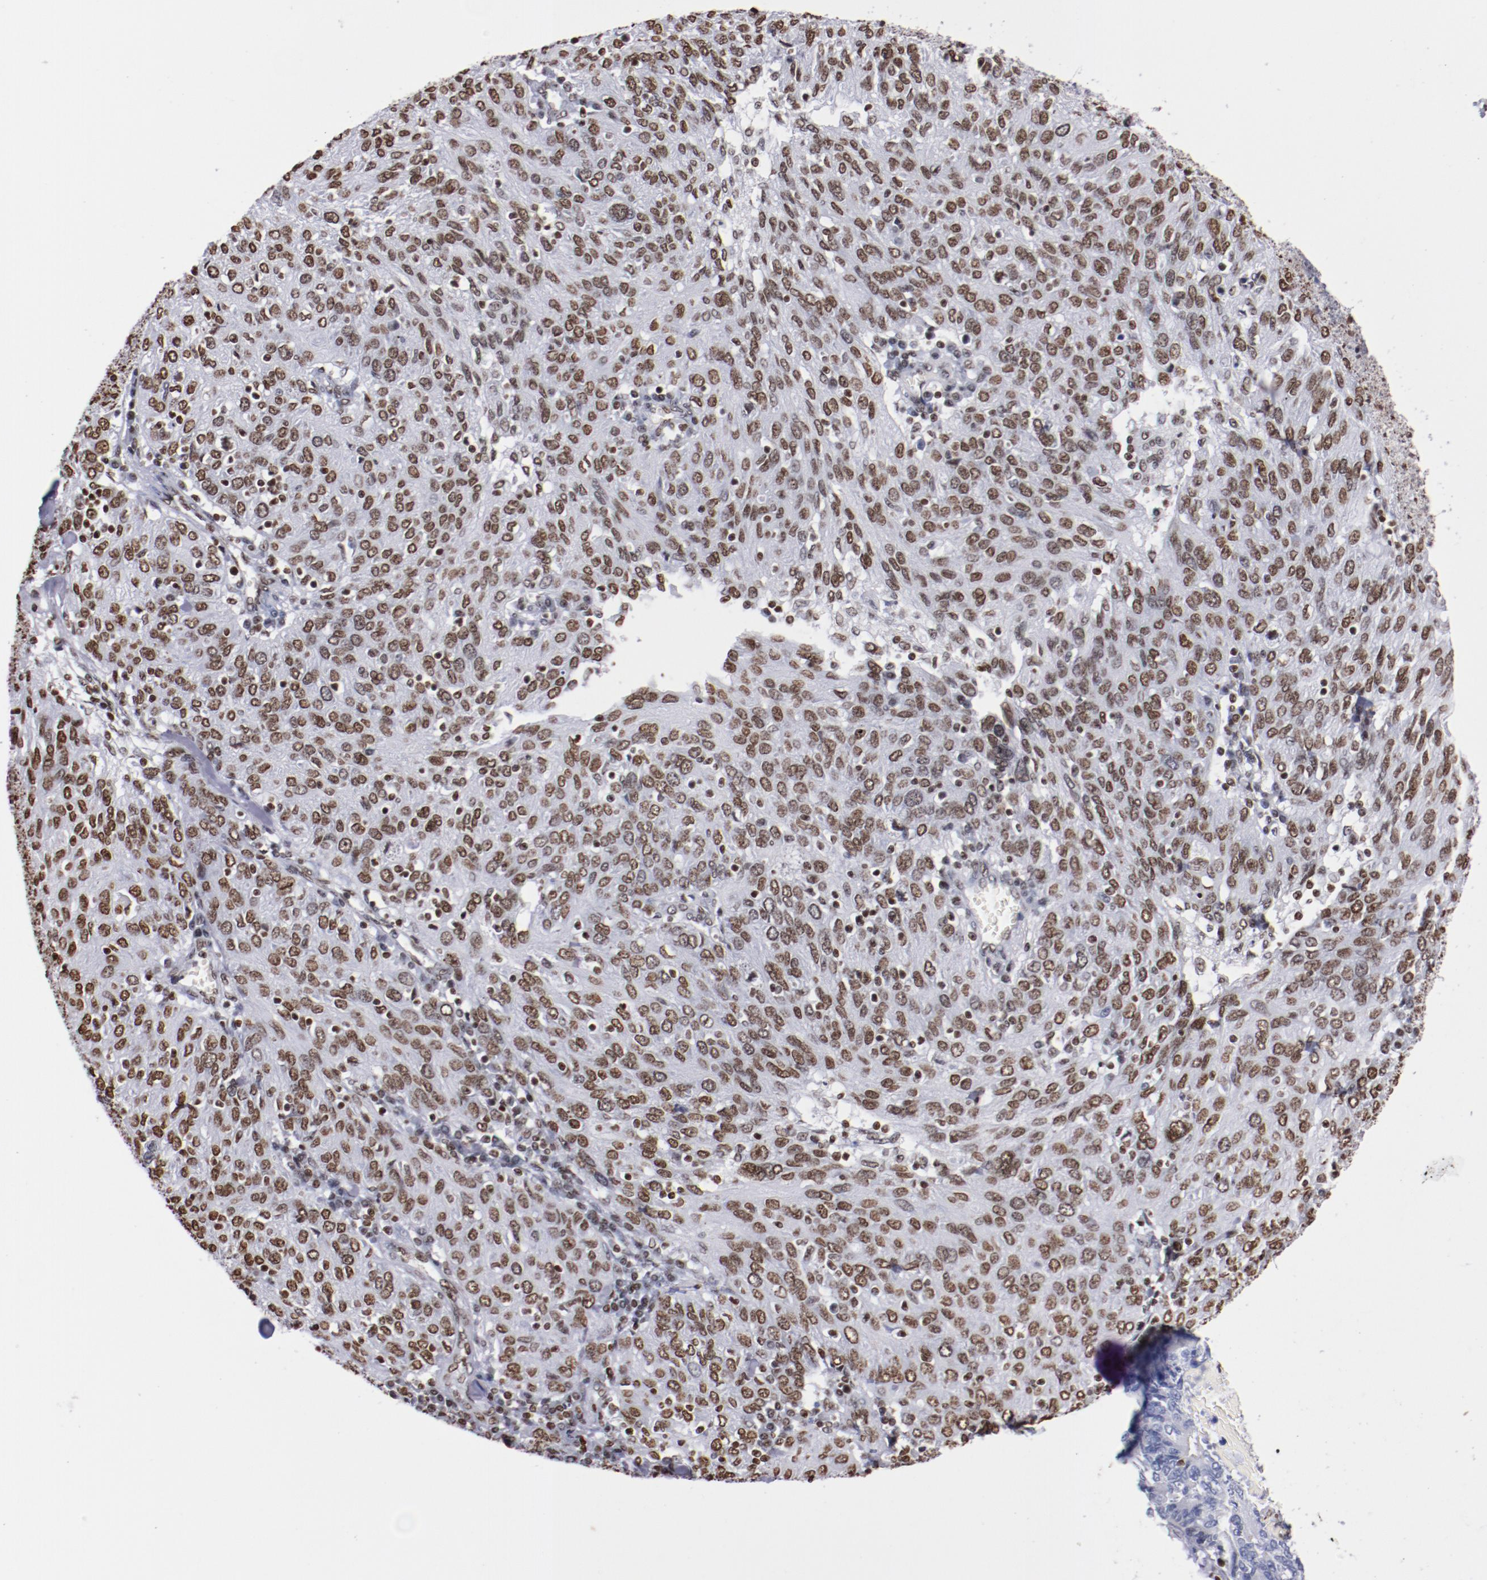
{"staining": {"intensity": "moderate", "quantity": ">75%", "location": "nuclear"}, "tissue": "ovarian cancer", "cell_type": "Tumor cells", "image_type": "cancer", "snomed": [{"axis": "morphology", "description": "Carcinoma, endometroid"}, {"axis": "topography", "description": "Ovary"}], "caption": "Moderate nuclear protein positivity is present in approximately >75% of tumor cells in ovarian cancer (endometroid carcinoma). (DAB (3,3'-diaminobenzidine) IHC, brown staining for protein, blue staining for nuclei).", "gene": "IFI16", "patient": {"sex": "female", "age": 50}}